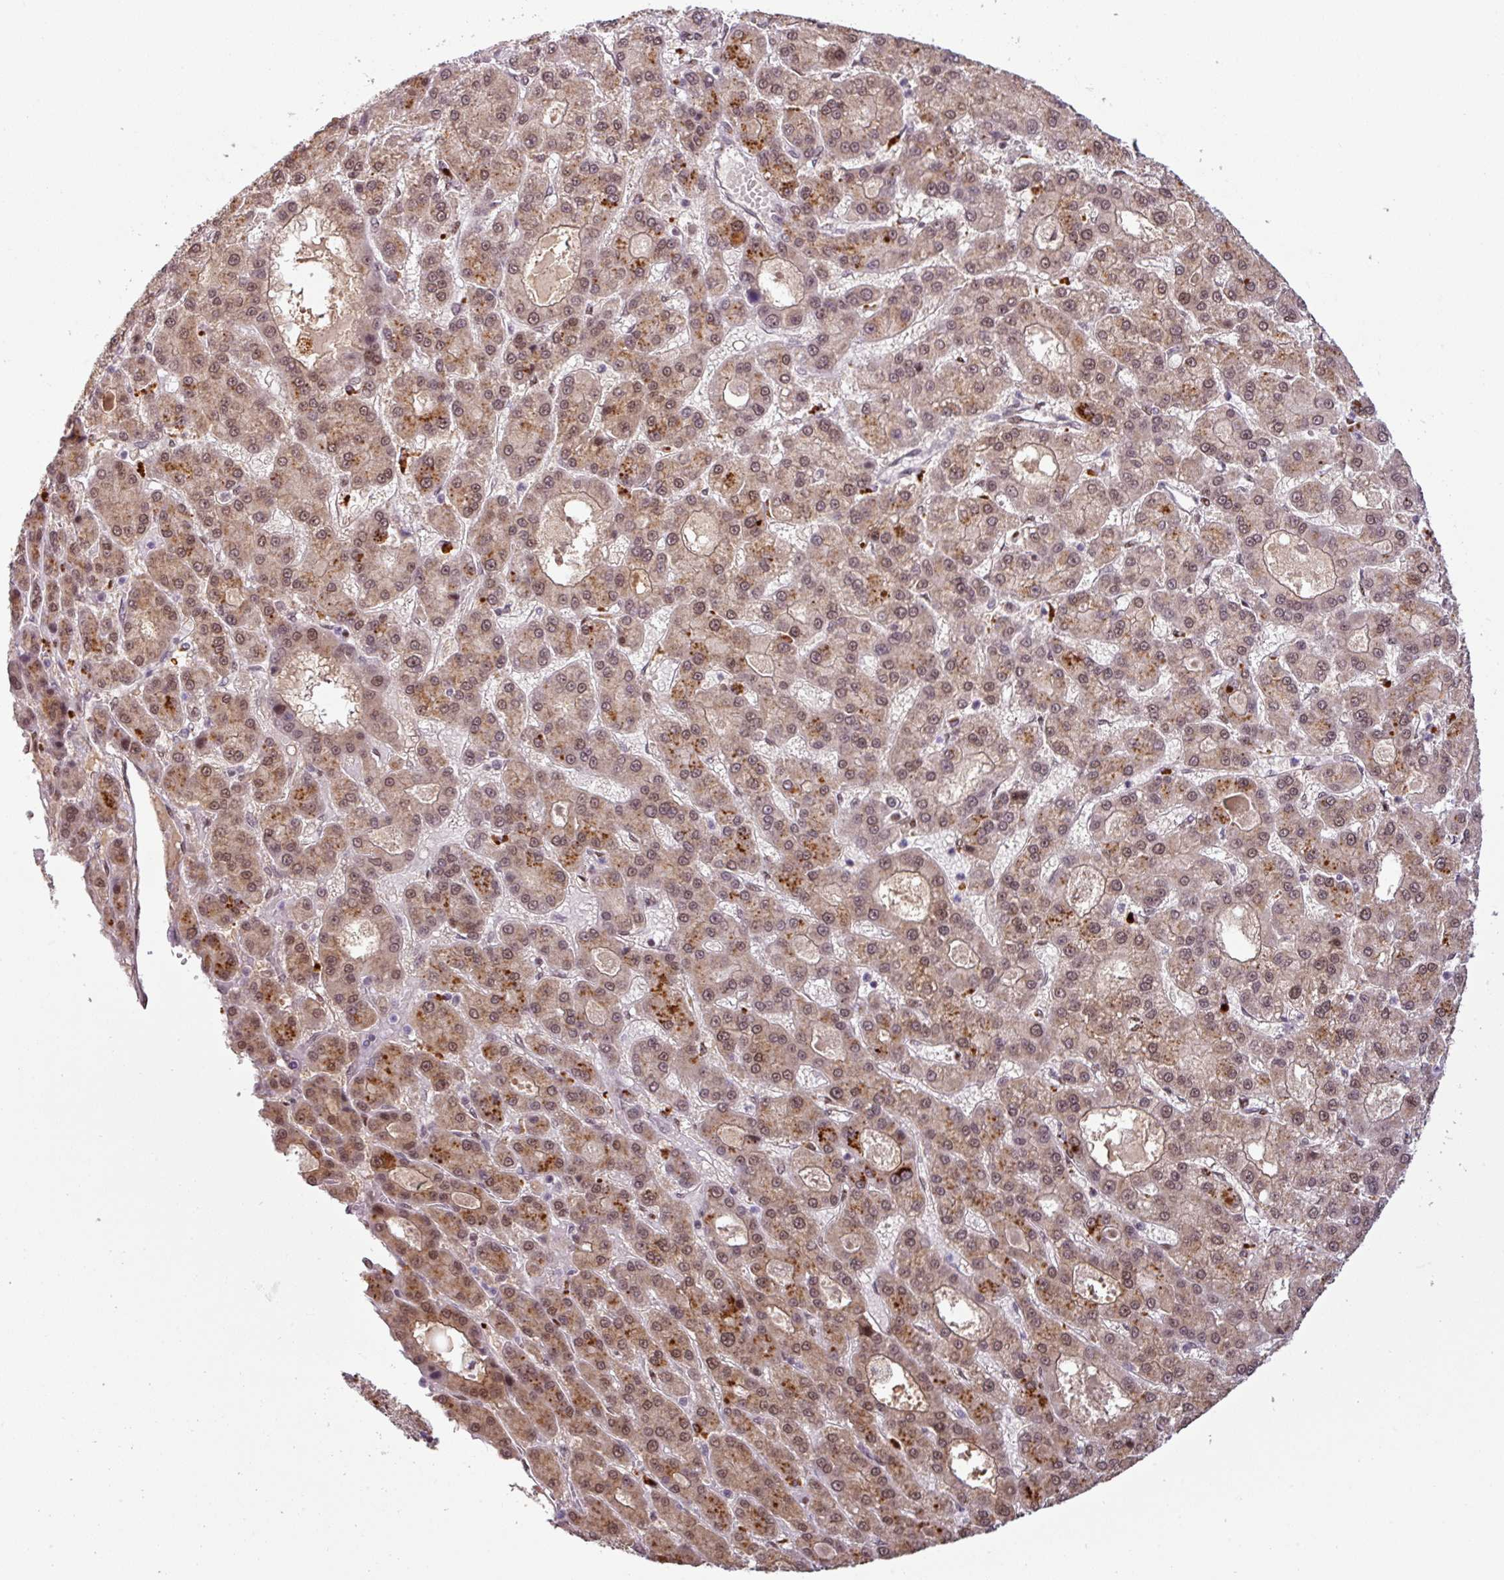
{"staining": {"intensity": "moderate", "quantity": ">75%", "location": "cytoplasmic/membranous,nuclear"}, "tissue": "liver cancer", "cell_type": "Tumor cells", "image_type": "cancer", "snomed": [{"axis": "morphology", "description": "Carcinoma, Hepatocellular, NOS"}, {"axis": "topography", "description": "Liver"}], "caption": "Immunohistochemical staining of liver cancer (hepatocellular carcinoma) exhibits medium levels of moderate cytoplasmic/membranous and nuclear protein expression in approximately >75% of tumor cells.", "gene": "IRF2BPL", "patient": {"sex": "male", "age": 70}}